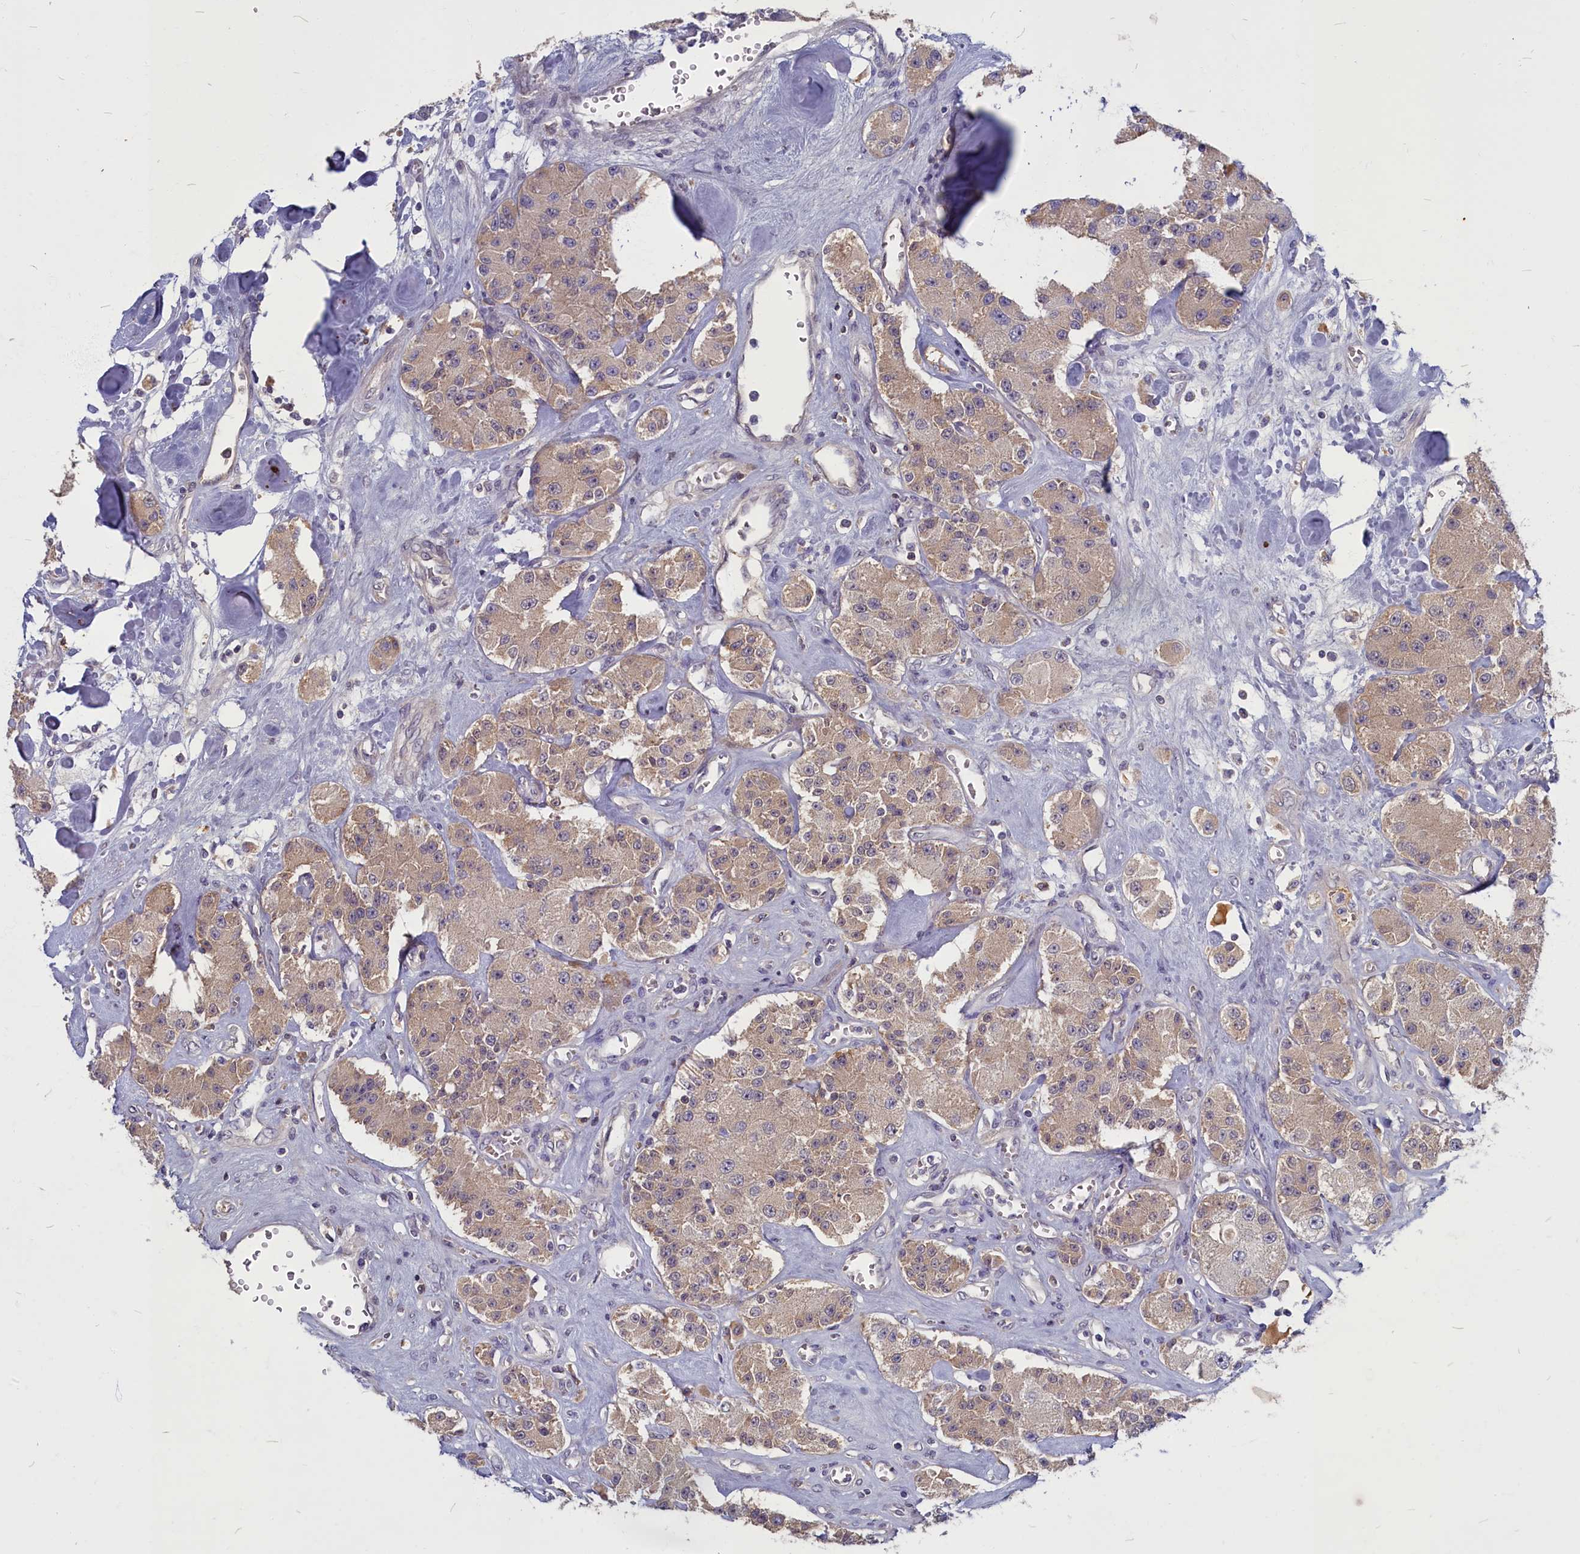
{"staining": {"intensity": "weak", "quantity": "25%-75%", "location": "cytoplasmic/membranous"}, "tissue": "carcinoid", "cell_type": "Tumor cells", "image_type": "cancer", "snomed": [{"axis": "morphology", "description": "Carcinoid, malignant, NOS"}, {"axis": "topography", "description": "Pancreas"}], "caption": "About 25%-75% of tumor cells in carcinoid (malignant) show weak cytoplasmic/membranous protein expression as visualized by brown immunohistochemical staining.", "gene": "SV2C", "patient": {"sex": "male", "age": 41}}